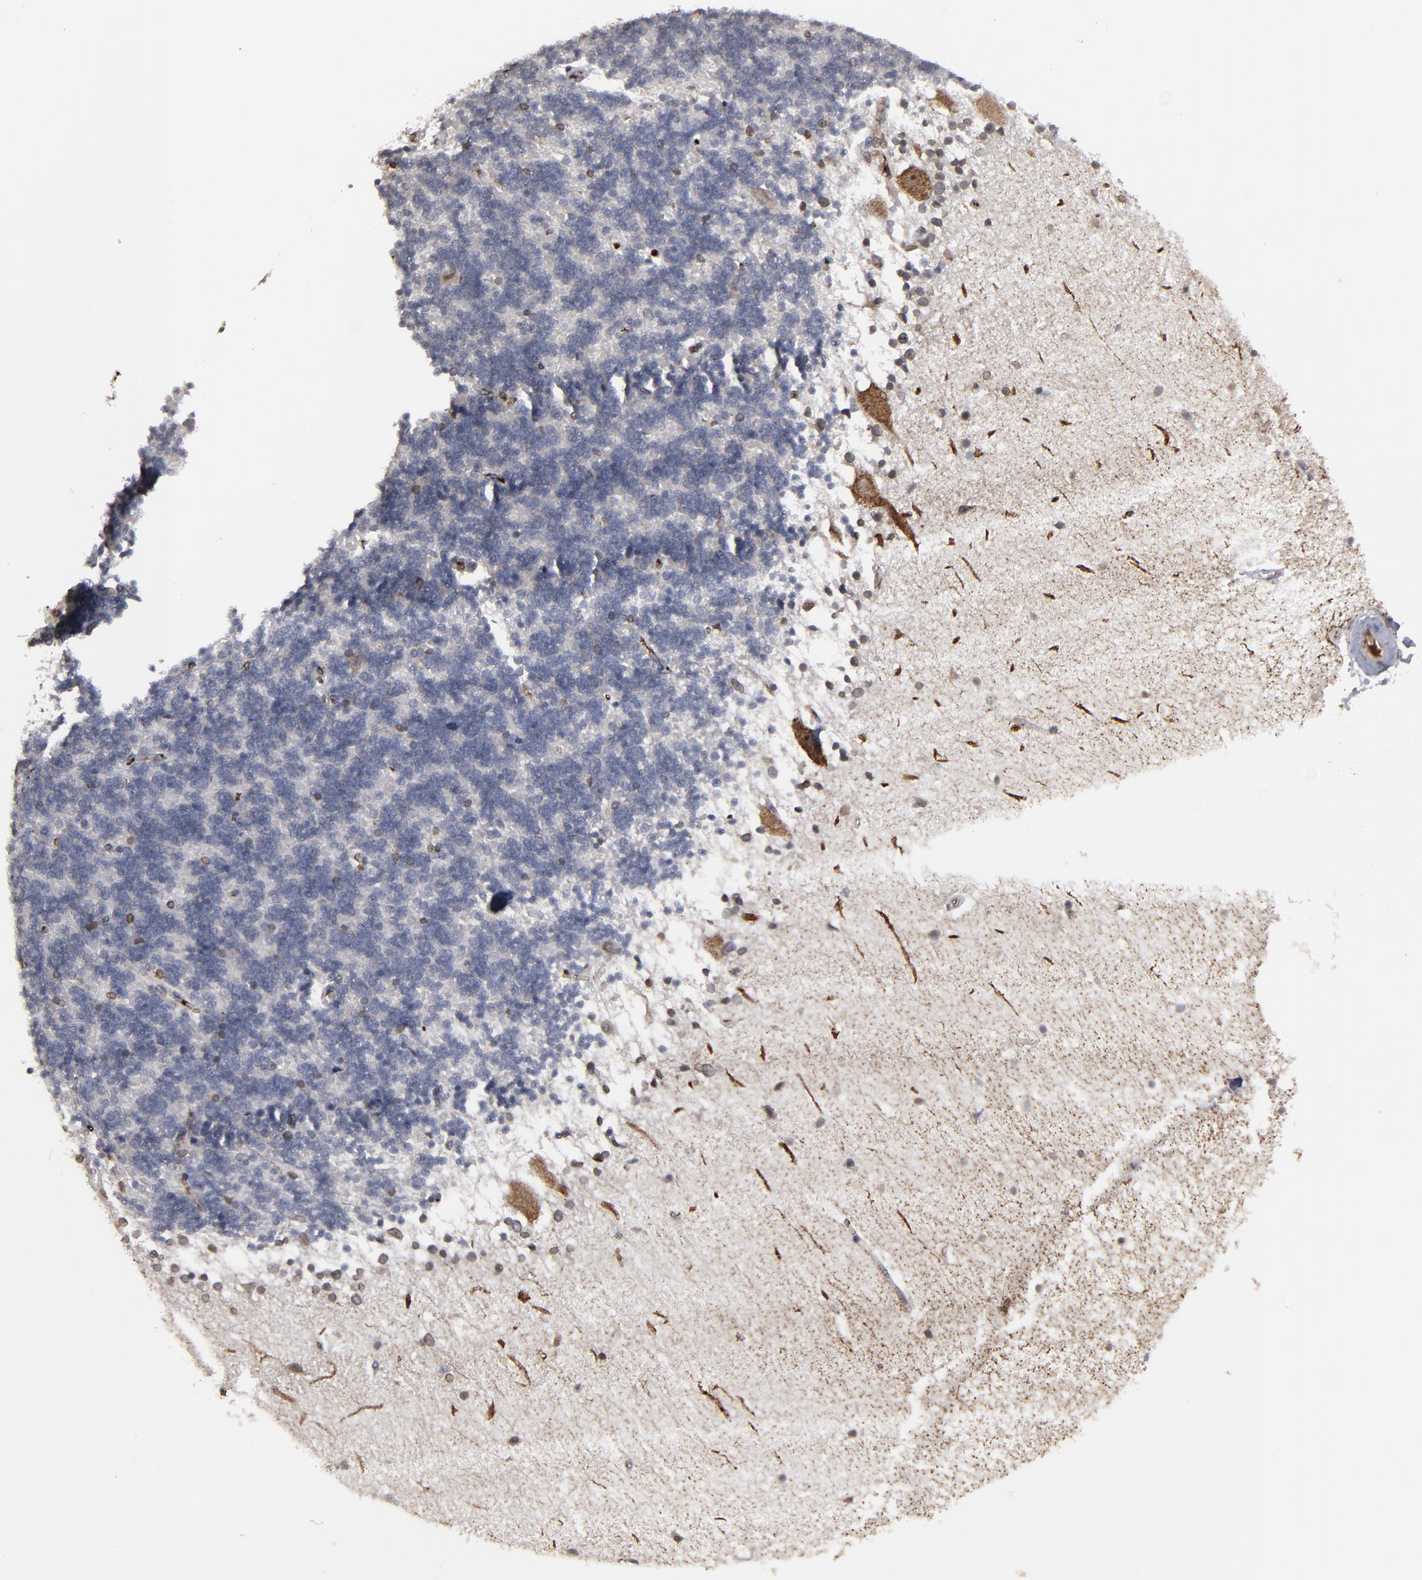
{"staining": {"intensity": "negative", "quantity": "none", "location": "none"}, "tissue": "cerebellum", "cell_type": "Cells in granular layer", "image_type": "normal", "snomed": [{"axis": "morphology", "description": "Normal tissue, NOS"}, {"axis": "topography", "description": "Cerebellum"}], "caption": "High magnification brightfield microscopy of unremarkable cerebellum stained with DAB (3,3'-diaminobenzidine) (brown) and counterstained with hematoxylin (blue): cells in granular layer show no significant positivity.", "gene": "BAZ1A", "patient": {"sex": "female", "age": 54}}